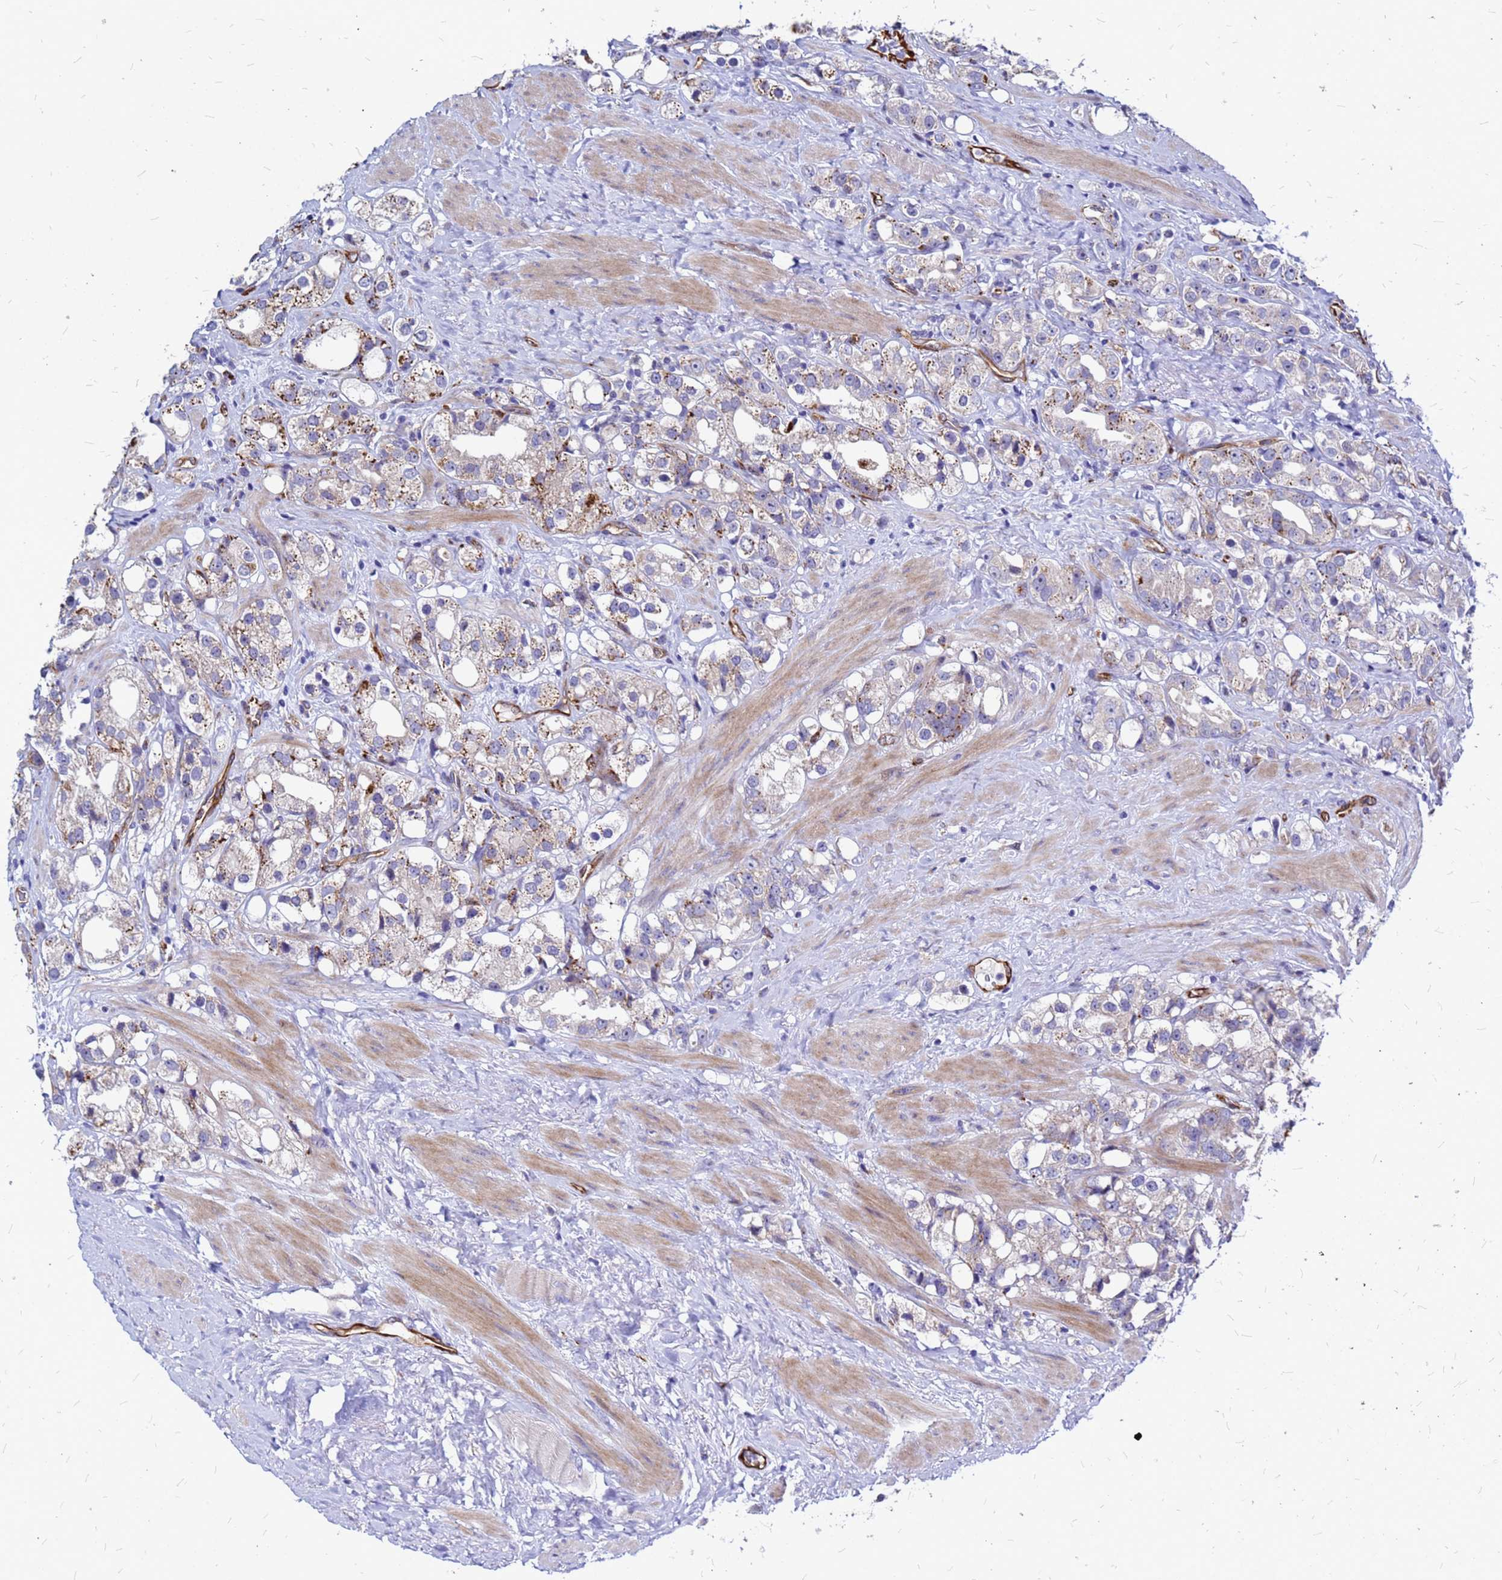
{"staining": {"intensity": "moderate", "quantity": "25%-75%", "location": "cytoplasmic/membranous"}, "tissue": "prostate cancer", "cell_type": "Tumor cells", "image_type": "cancer", "snomed": [{"axis": "morphology", "description": "Adenocarcinoma, NOS"}, {"axis": "topography", "description": "Prostate"}], "caption": "Immunohistochemistry (IHC) micrograph of neoplastic tissue: prostate adenocarcinoma stained using immunohistochemistry (IHC) shows medium levels of moderate protein expression localized specifically in the cytoplasmic/membranous of tumor cells, appearing as a cytoplasmic/membranous brown color.", "gene": "NOSTRIN", "patient": {"sex": "male", "age": 79}}